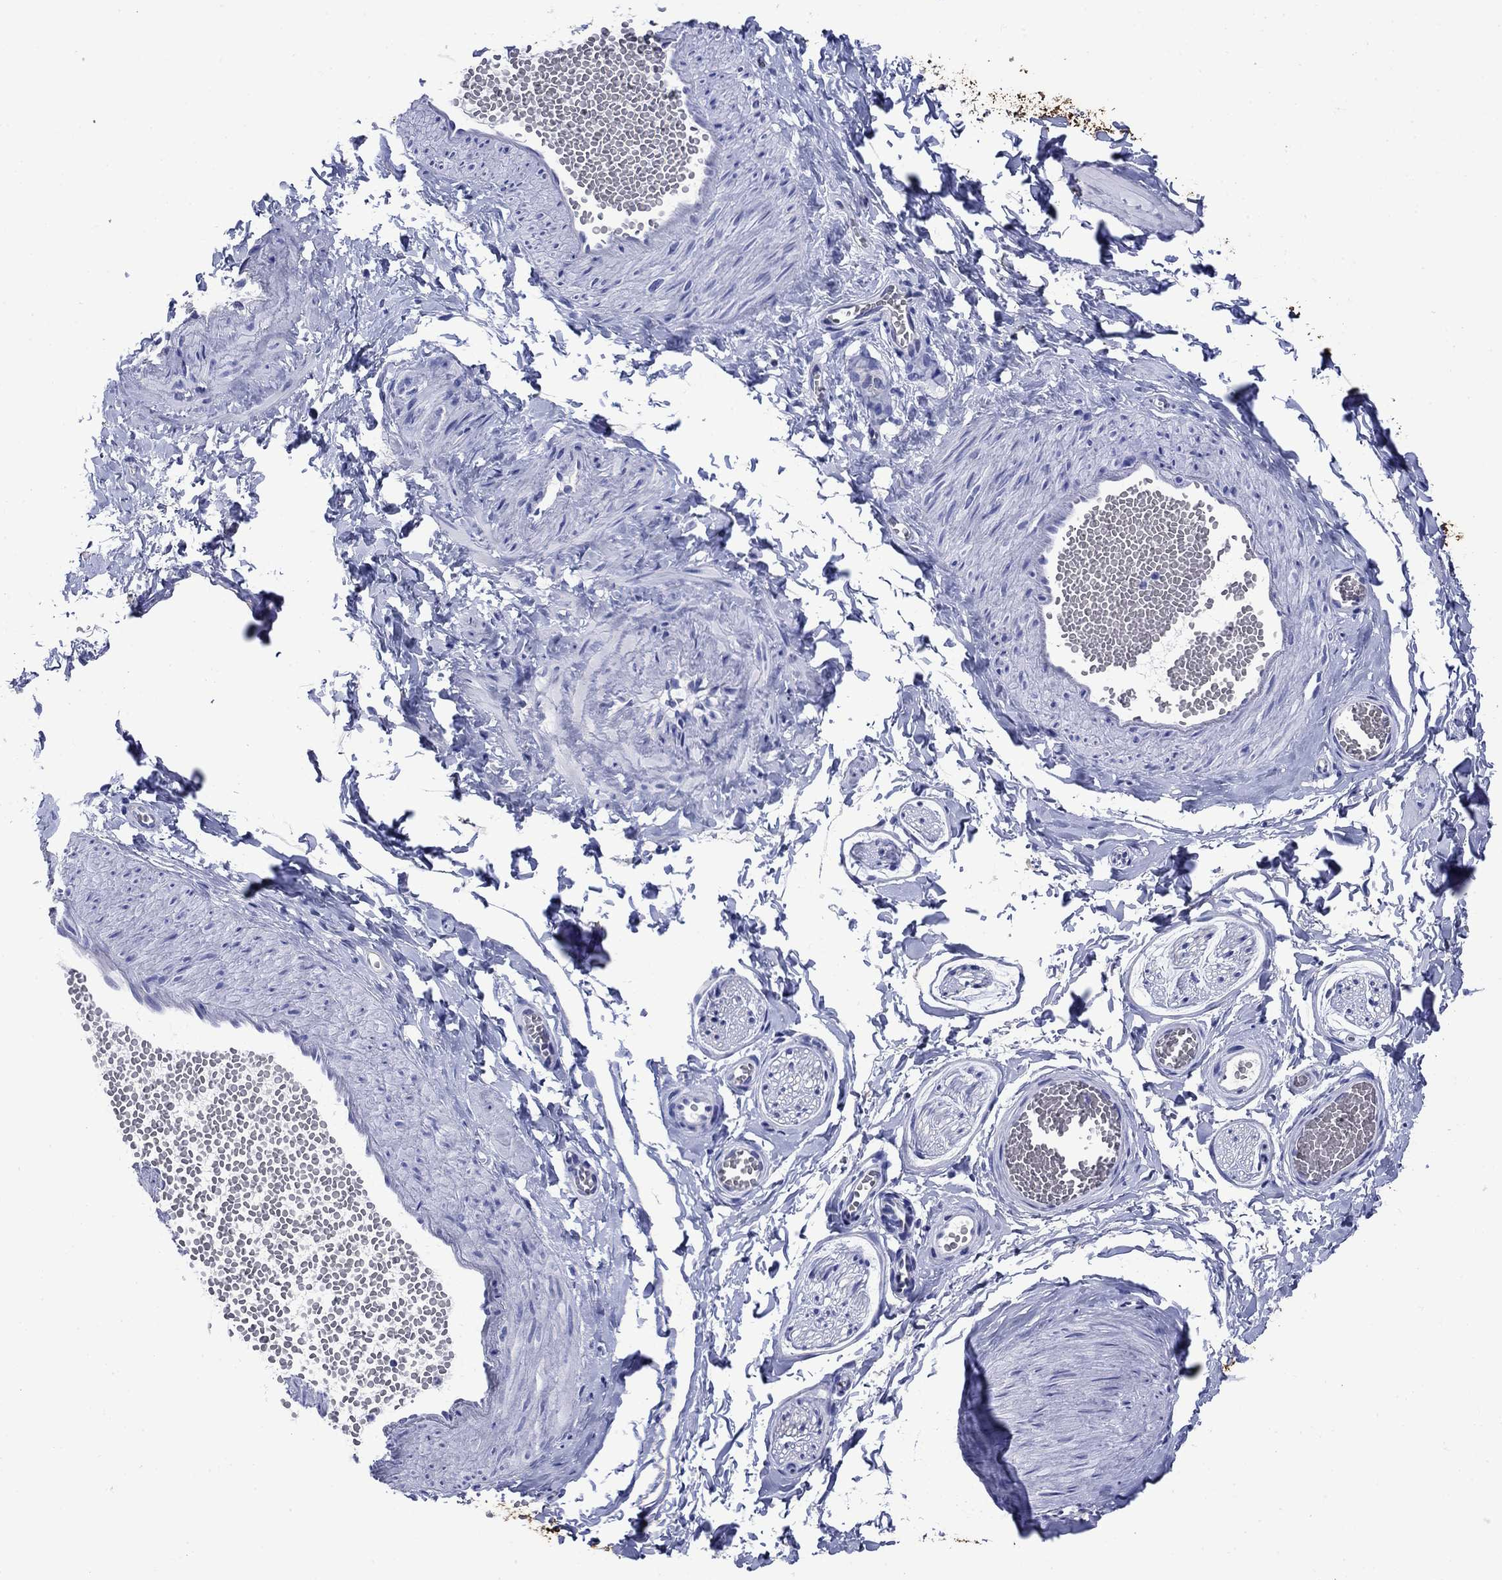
{"staining": {"intensity": "negative", "quantity": "none", "location": "none"}, "tissue": "adipose tissue", "cell_type": "Adipocytes", "image_type": "normal", "snomed": [{"axis": "morphology", "description": "Normal tissue, NOS"}, {"axis": "topography", "description": "Smooth muscle"}, {"axis": "topography", "description": "Peripheral nerve tissue"}], "caption": "Adipose tissue was stained to show a protein in brown. There is no significant positivity in adipocytes.", "gene": "SLC1A2", "patient": {"sex": "male", "age": 22}}